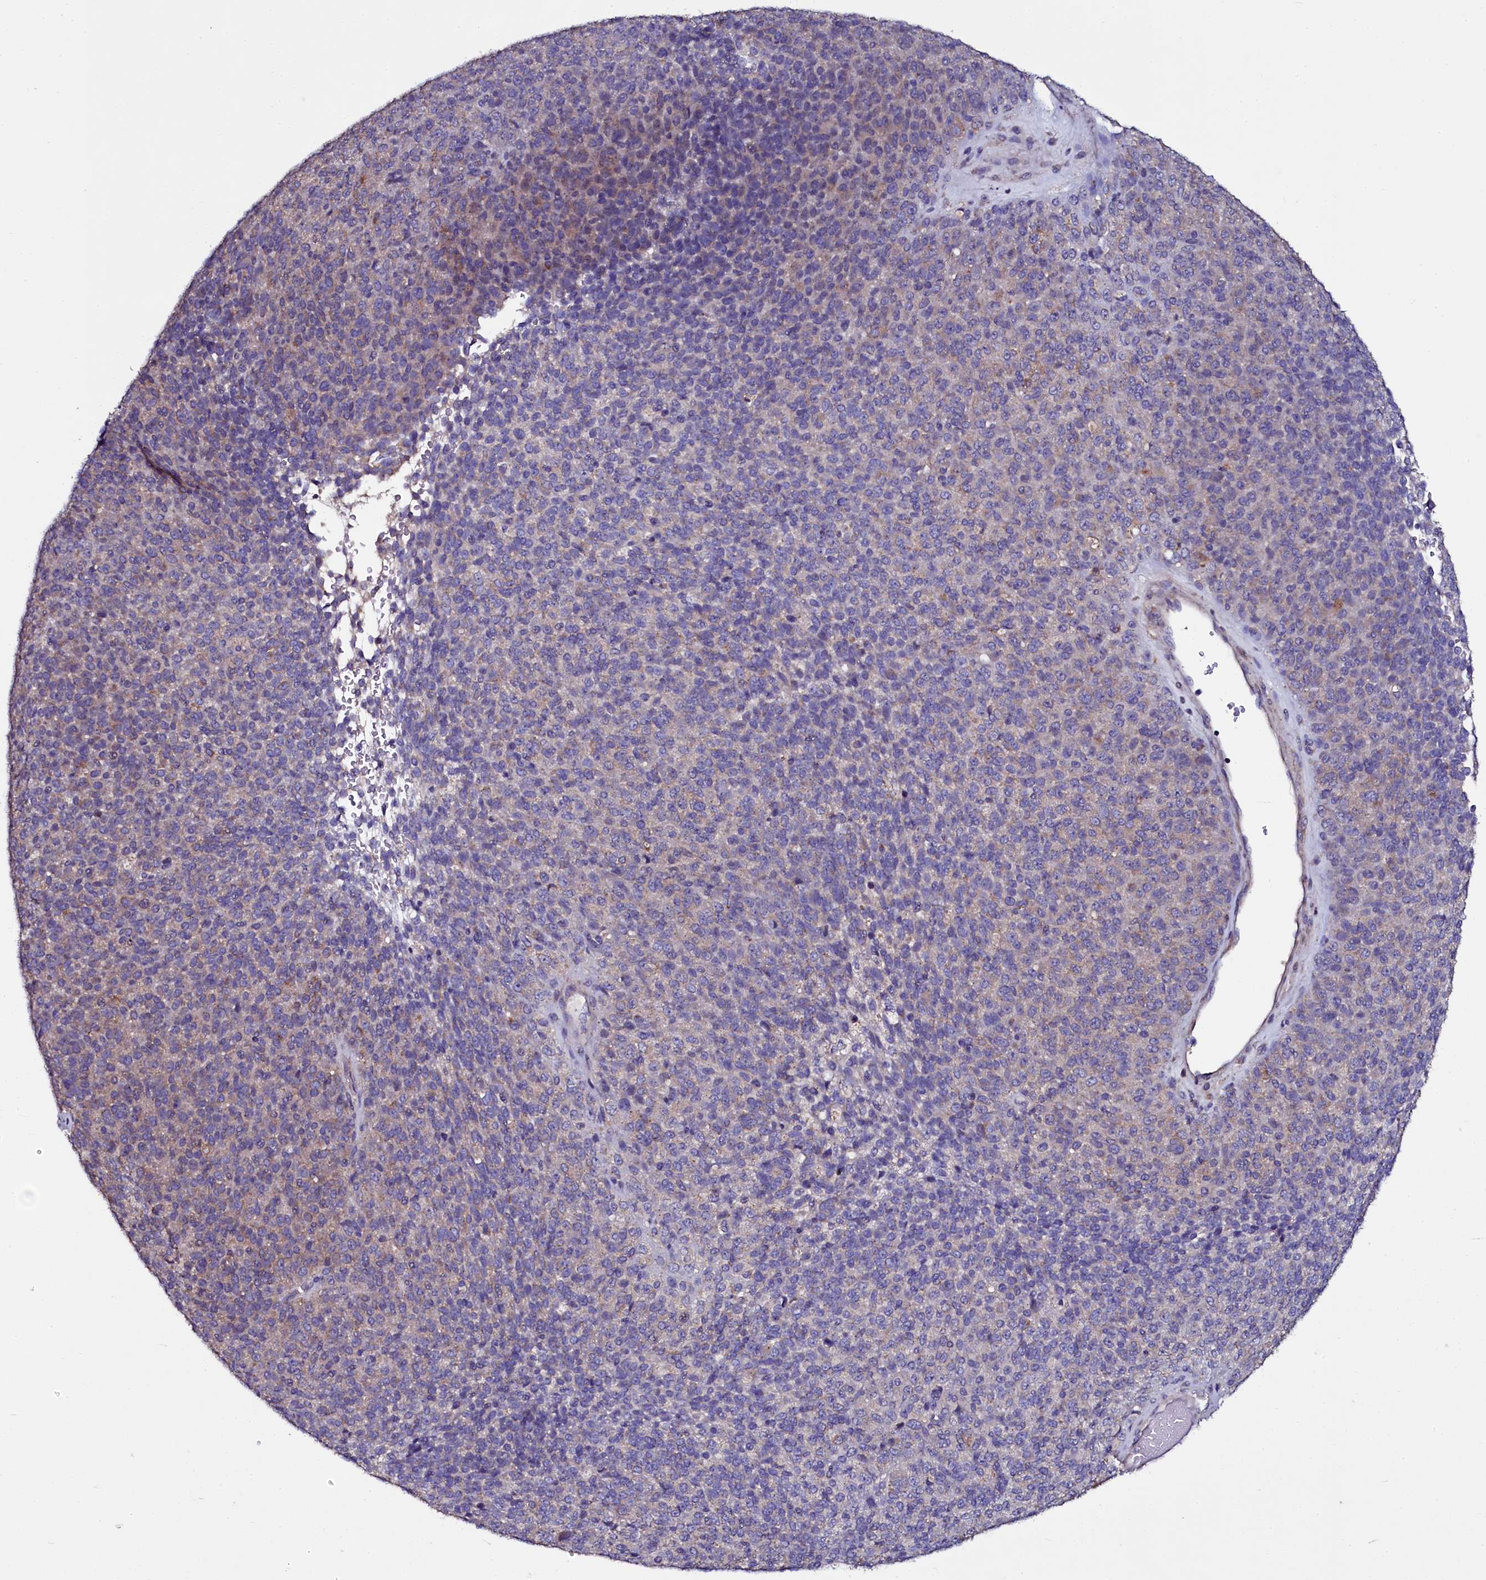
{"staining": {"intensity": "weak", "quantity": "<25%", "location": "cytoplasmic/membranous"}, "tissue": "melanoma", "cell_type": "Tumor cells", "image_type": "cancer", "snomed": [{"axis": "morphology", "description": "Malignant melanoma, Metastatic site"}, {"axis": "topography", "description": "Brain"}], "caption": "DAB (3,3'-diaminobenzidine) immunohistochemical staining of malignant melanoma (metastatic site) reveals no significant expression in tumor cells.", "gene": "USPL1", "patient": {"sex": "female", "age": 56}}